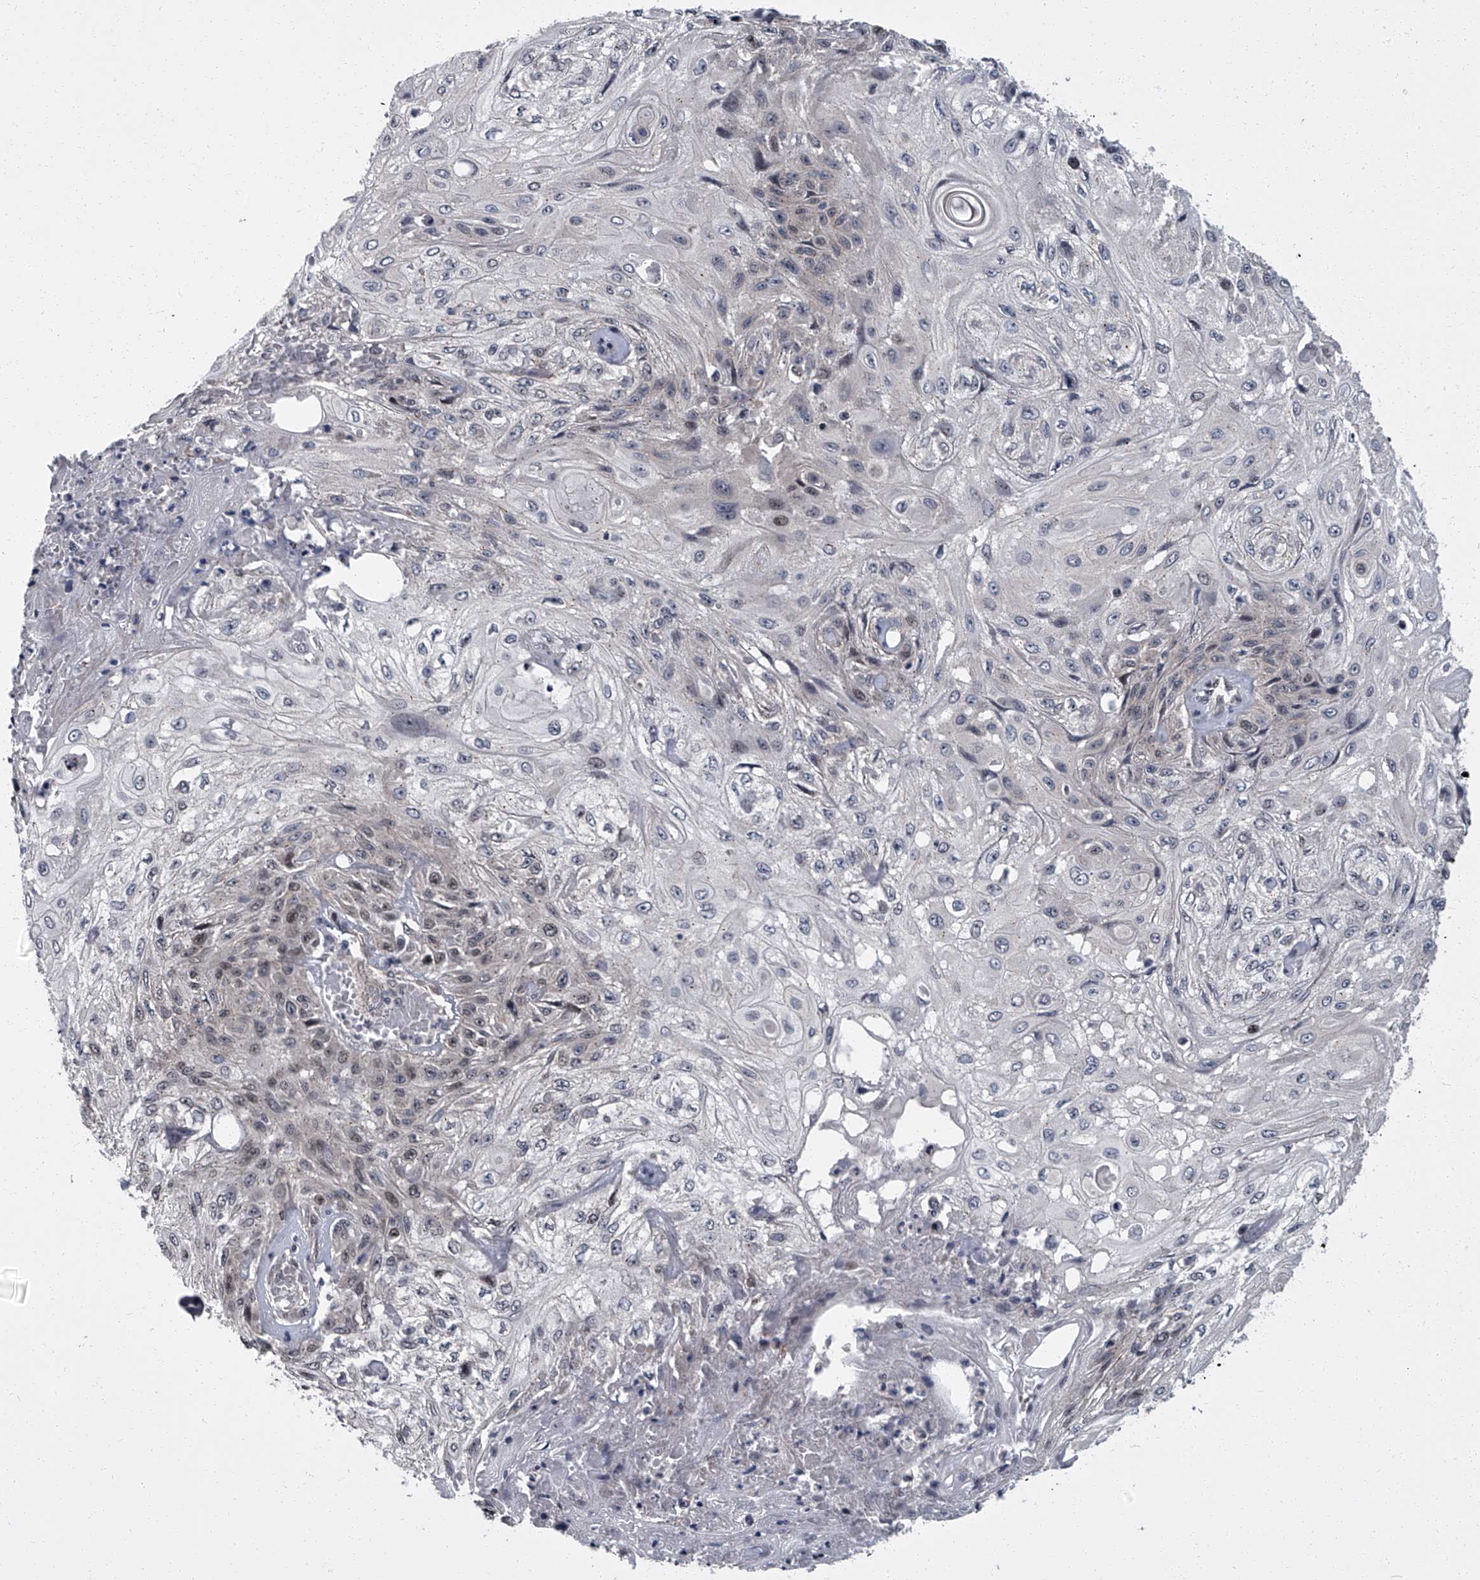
{"staining": {"intensity": "negative", "quantity": "none", "location": "none"}, "tissue": "skin cancer", "cell_type": "Tumor cells", "image_type": "cancer", "snomed": [{"axis": "morphology", "description": "Squamous cell carcinoma, NOS"}, {"axis": "morphology", "description": "Squamous cell carcinoma, metastatic, NOS"}, {"axis": "topography", "description": "Skin"}, {"axis": "topography", "description": "Lymph node"}], "caption": "Tumor cells are negative for protein expression in human skin metastatic squamous cell carcinoma. Brightfield microscopy of immunohistochemistry (IHC) stained with DAB (3,3'-diaminobenzidine) (brown) and hematoxylin (blue), captured at high magnification.", "gene": "ZNF274", "patient": {"sex": "male", "age": 75}}